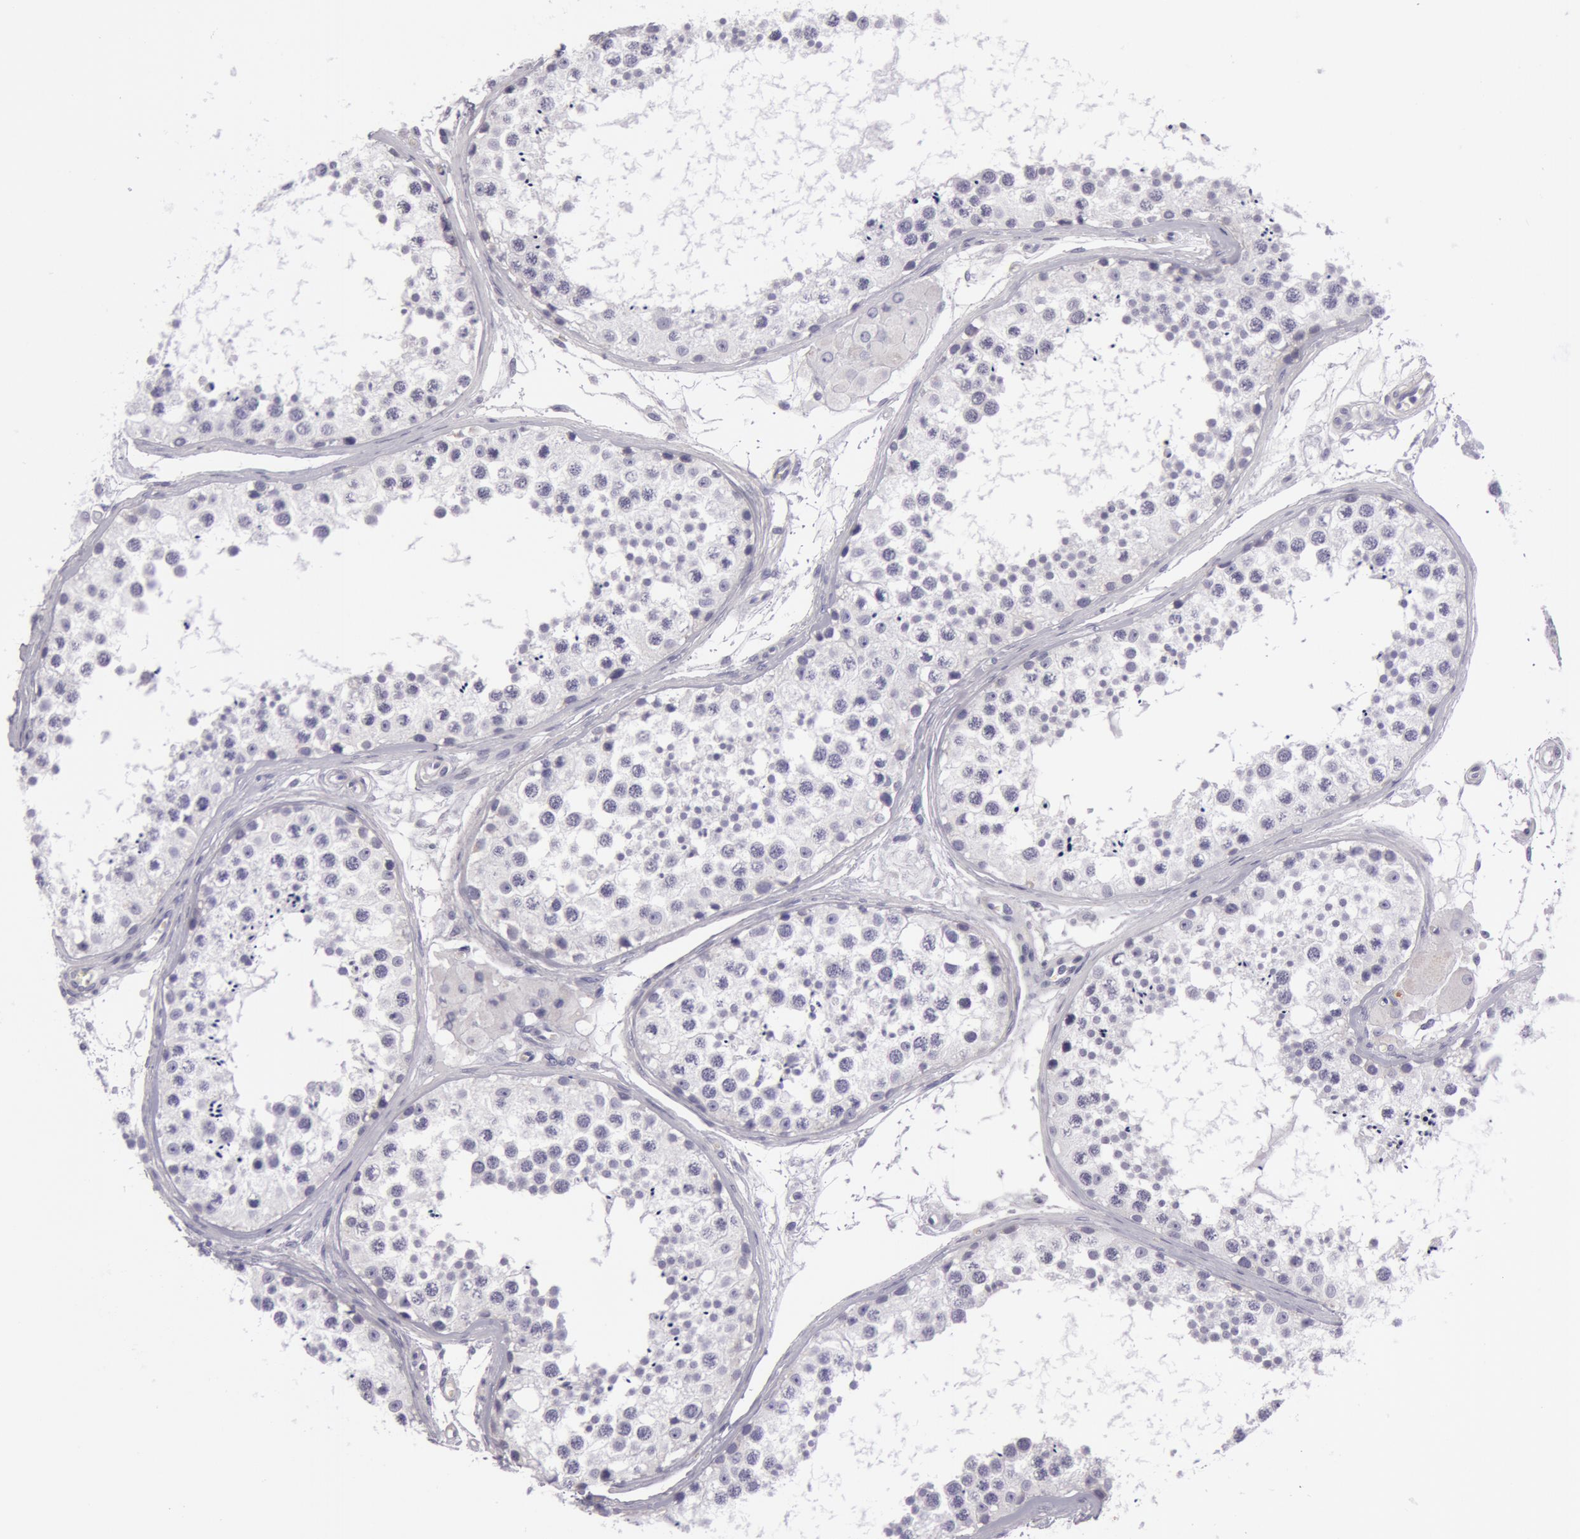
{"staining": {"intensity": "negative", "quantity": "none", "location": "none"}, "tissue": "testis", "cell_type": "Cells in seminiferous ducts", "image_type": "normal", "snomed": [{"axis": "morphology", "description": "Normal tissue, NOS"}, {"axis": "topography", "description": "Testis"}], "caption": "Image shows no protein staining in cells in seminiferous ducts of benign testis.", "gene": "AMACR", "patient": {"sex": "male", "age": 57}}